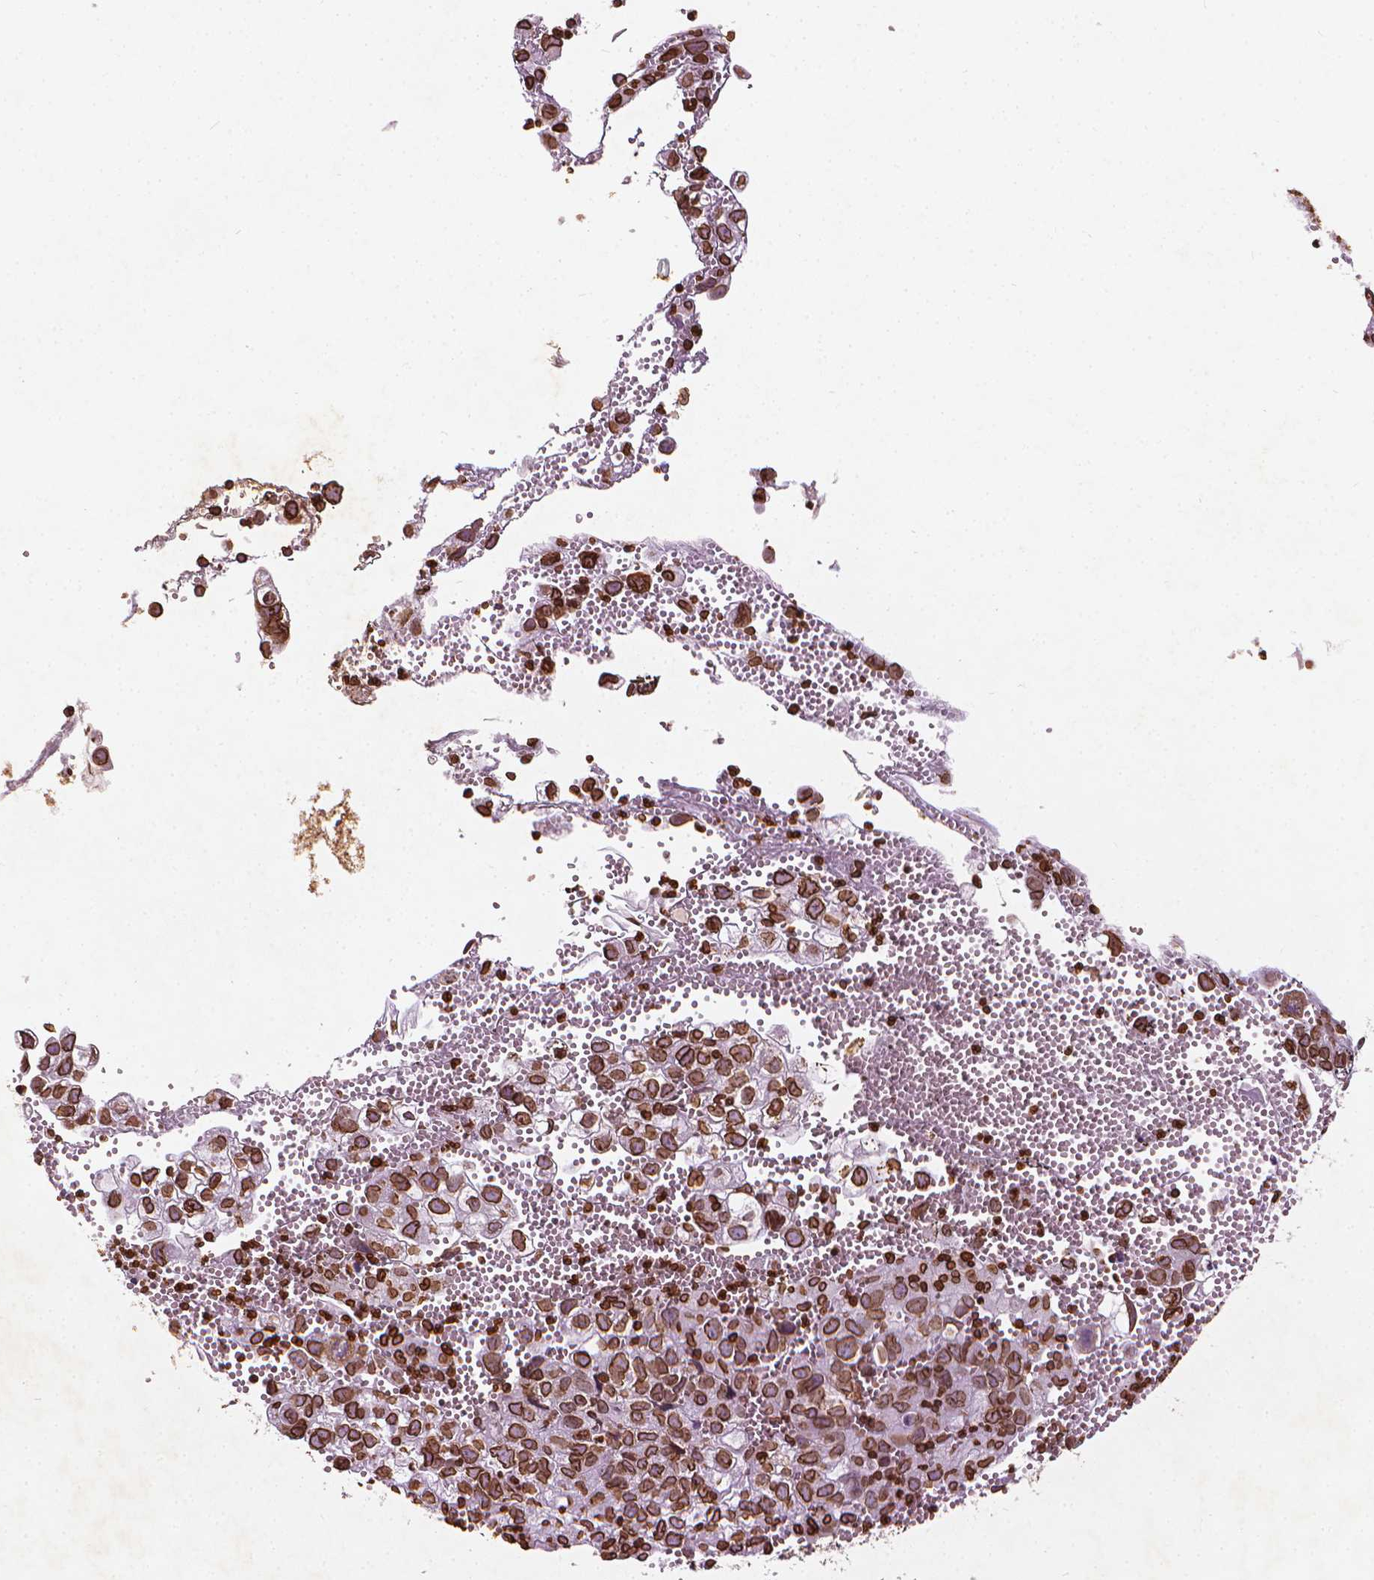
{"staining": {"intensity": "strong", "quantity": ">75%", "location": "cytoplasmic/membranous,nuclear"}, "tissue": "cervical cancer", "cell_type": "Tumor cells", "image_type": "cancer", "snomed": [{"axis": "morphology", "description": "Squamous cell carcinoma, NOS"}, {"axis": "topography", "description": "Cervix"}], "caption": "Human cervical cancer stained for a protein (brown) shows strong cytoplasmic/membranous and nuclear positive expression in approximately >75% of tumor cells.", "gene": "LMNB1", "patient": {"sex": "female", "age": 55}}